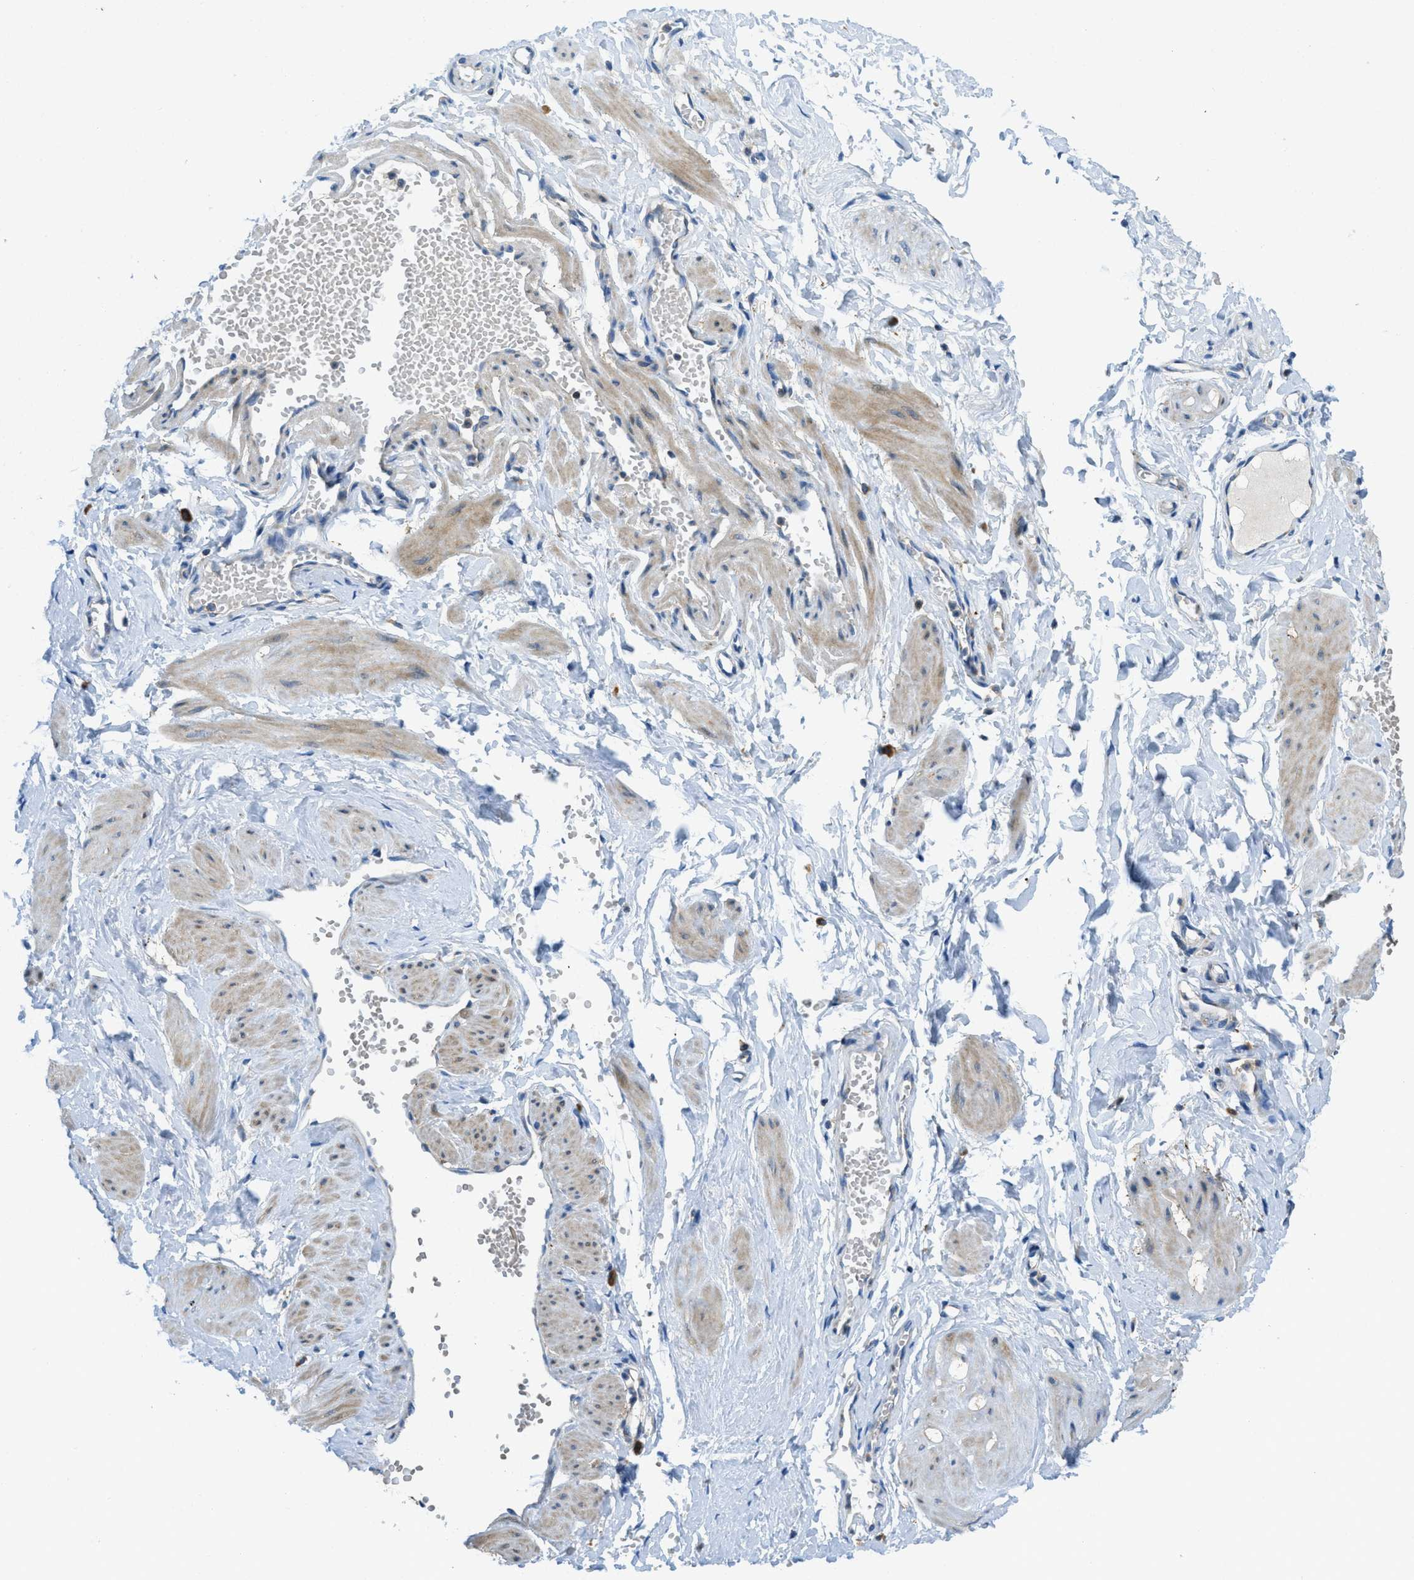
{"staining": {"intensity": "weak", "quantity": "25%-75%", "location": "cytoplasmic/membranous"}, "tissue": "adipose tissue", "cell_type": "Adipocytes", "image_type": "normal", "snomed": [{"axis": "morphology", "description": "Normal tissue, NOS"}, {"axis": "topography", "description": "Soft tissue"}, {"axis": "topography", "description": "Vascular tissue"}], "caption": "Adipose tissue stained for a protein demonstrates weak cytoplasmic/membranous positivity in adipocytes. The protein of interest is shown in brown color, while the nuclei are stained blue.", "gene": "RFFL", "patient": {"sex": "female", "age": 35}}